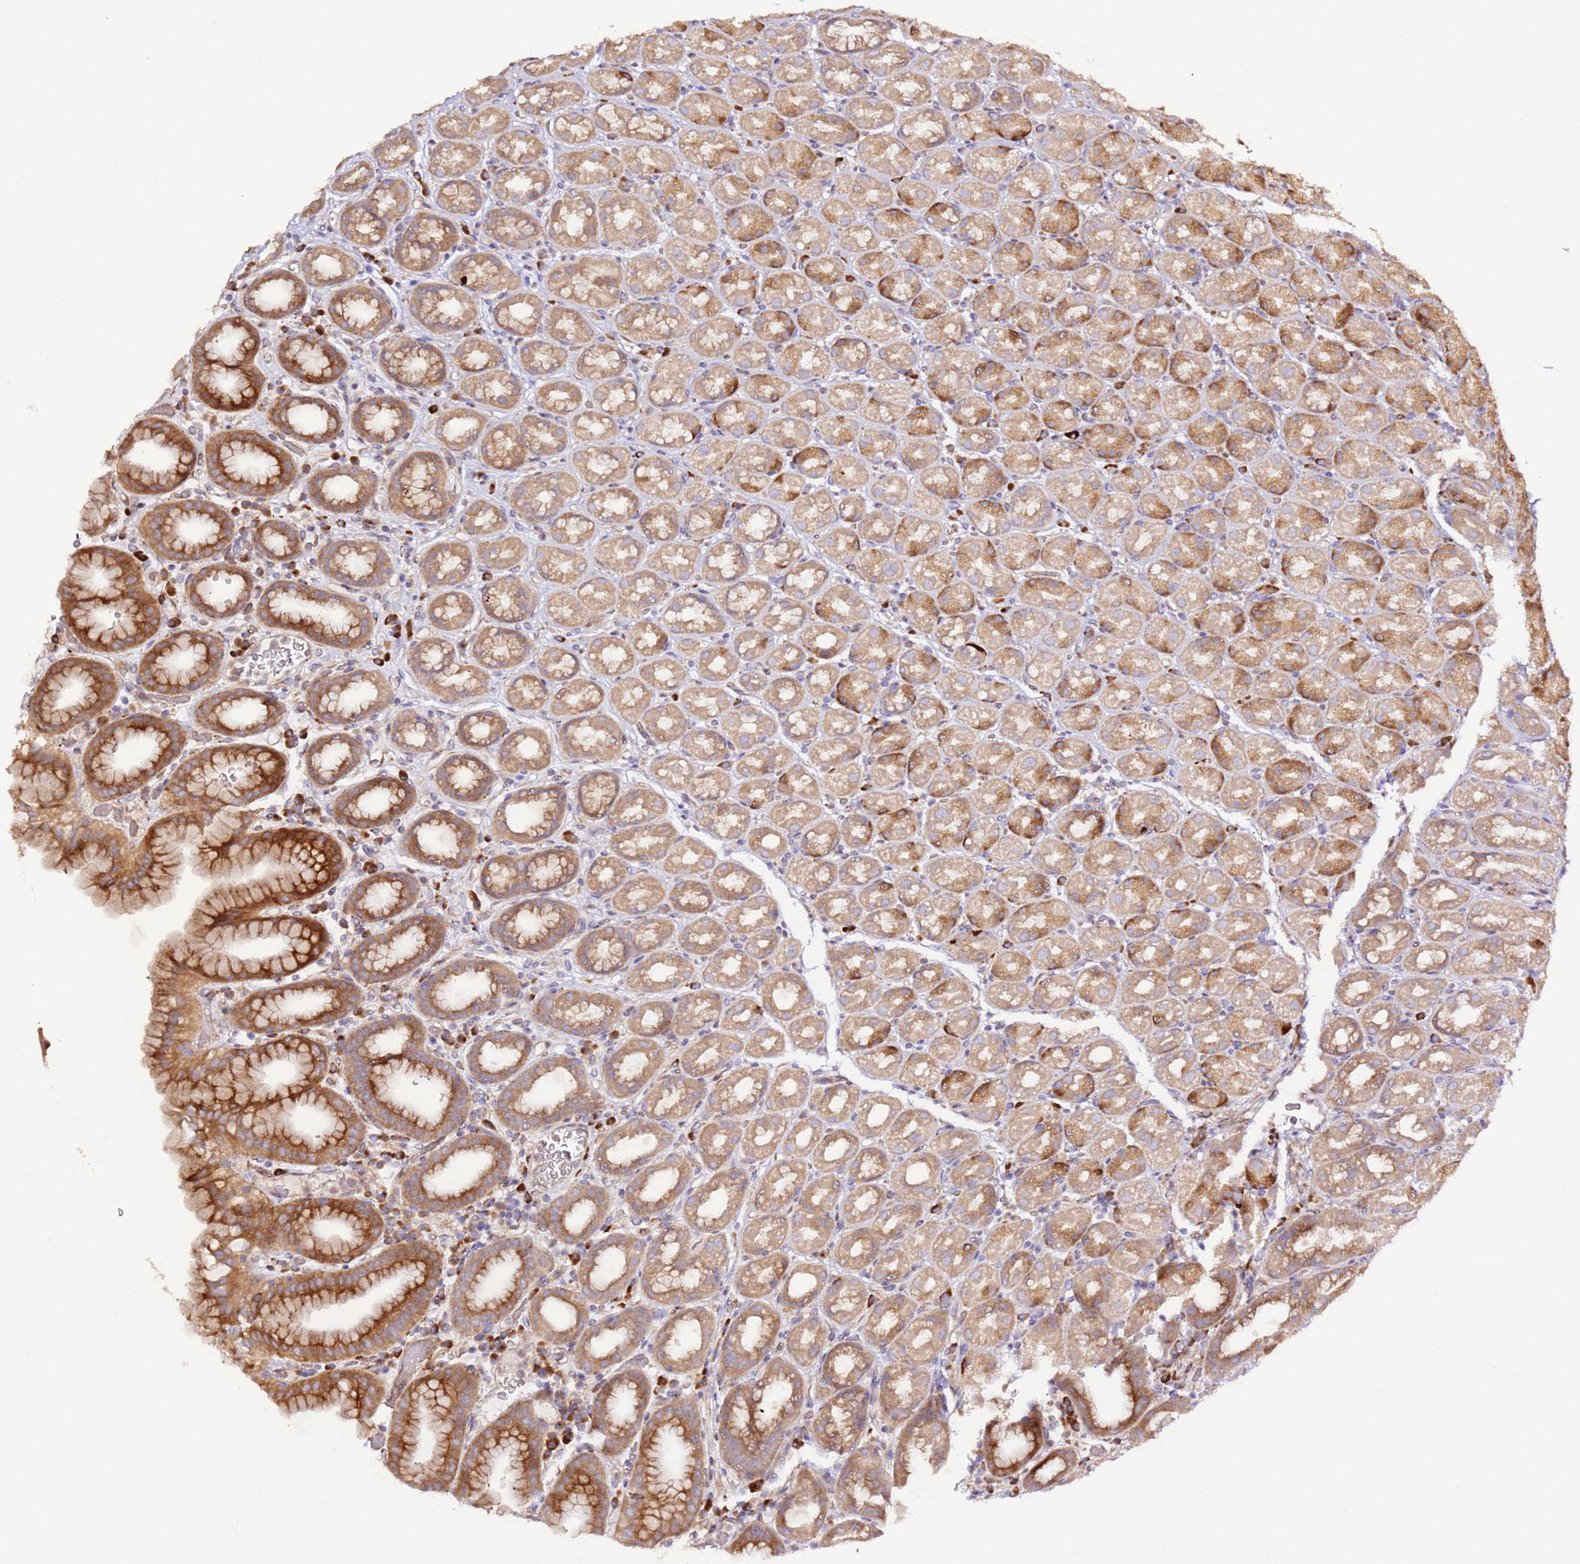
{"staining": {"intensity": "moderate", "quantity": "25%-75%", "location": "cytoplasmic/membranous"}, "tissue": "stomach", "cell_type": "Glandular cells", "image_type": "normal", "snomed": [{"axis": "morphology", "description": "Normal tissue, NOS"}, {"axis": "topography", "description": "Stomach, upper"}], "caption": "Protein expression by immunohistochemistry shows moderate cytoplasmic/membranous expression in approximately 25%-75% of glandular cells in benign stomach. Using DAB (3,3'-diaminobenzidine) (brown) and hematoxylin (blue) stains, captured at high magnification using brightfield microscopy.", "gene": "HSD17B7", "patient": {"sex": "male", "age": 68}}